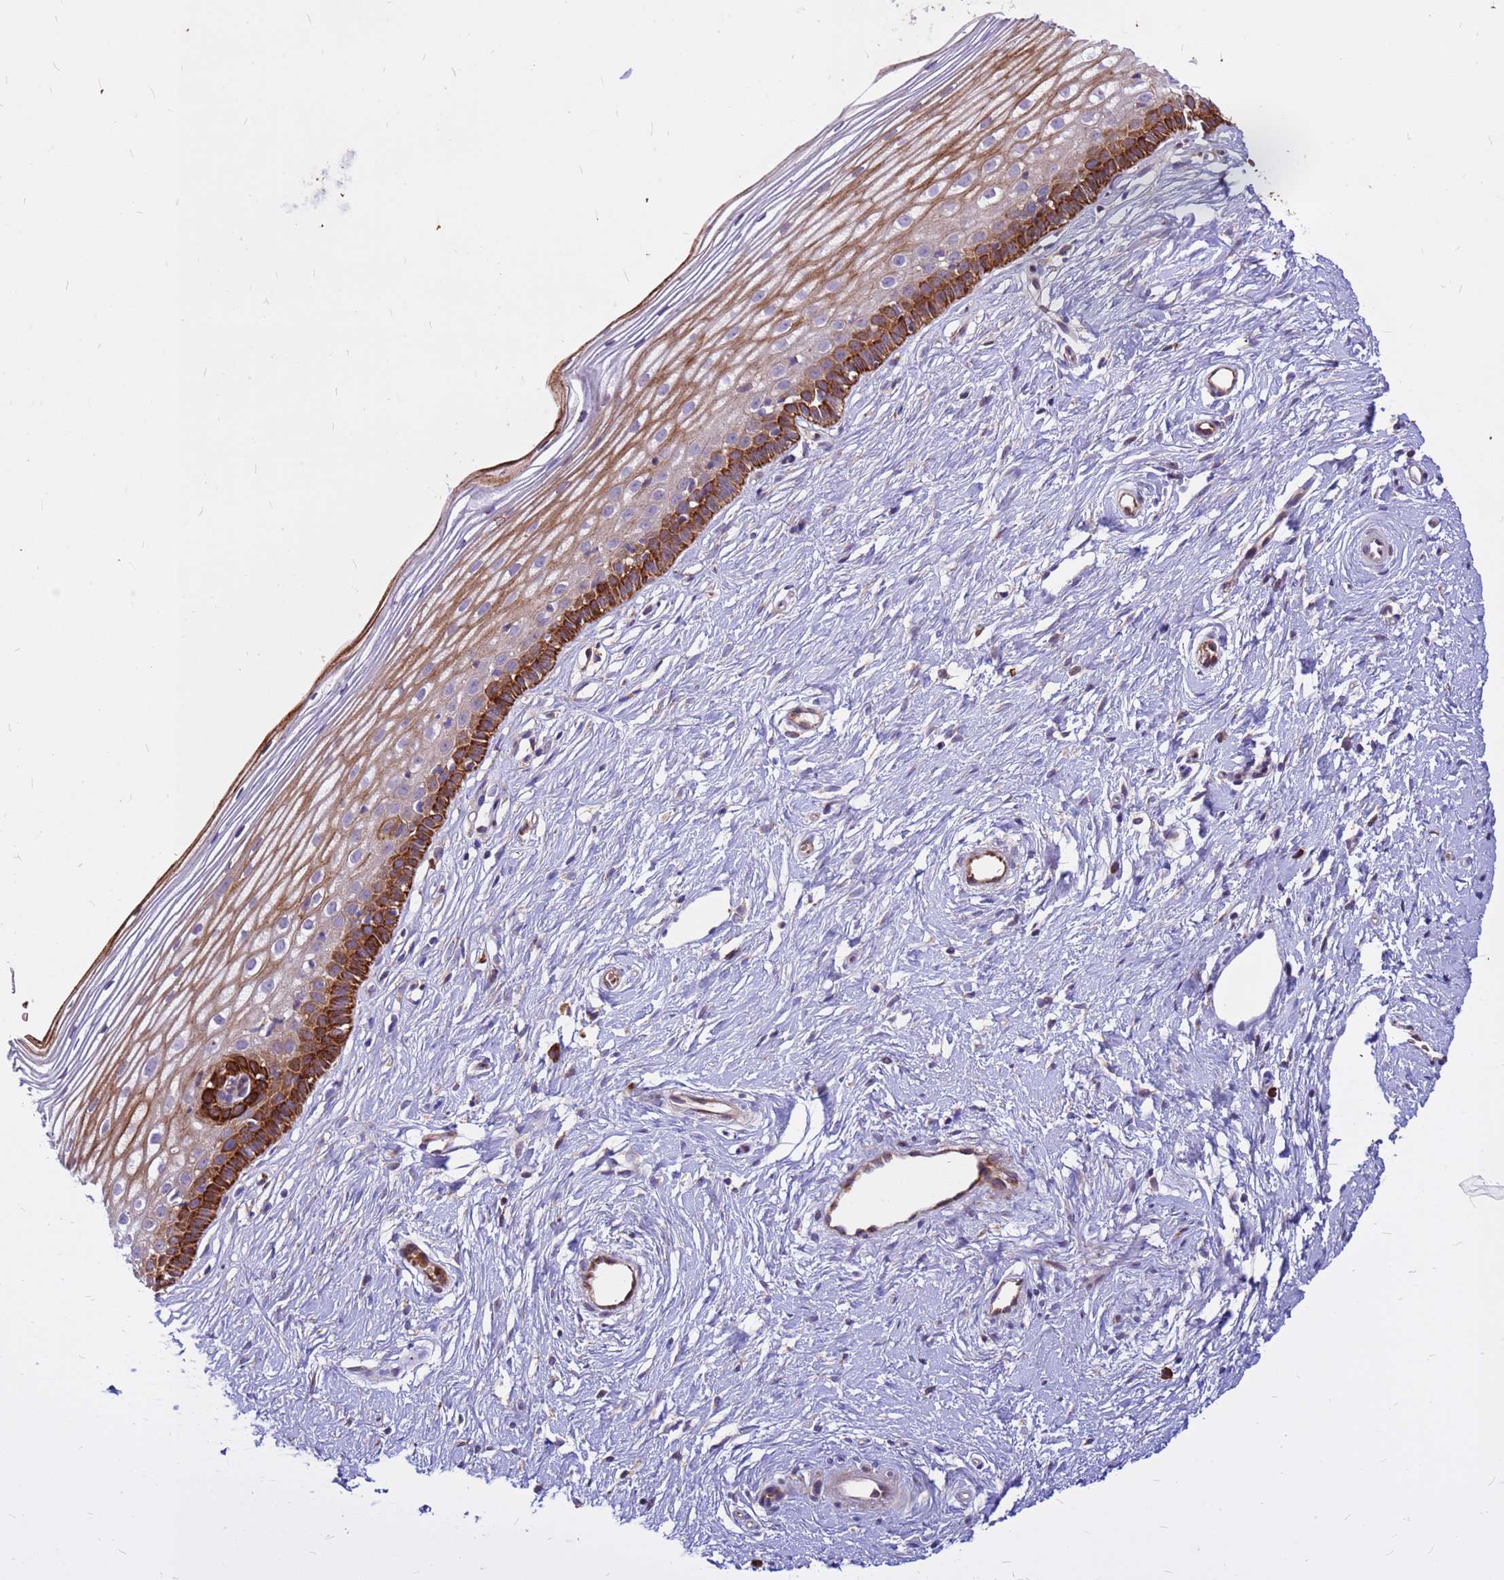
{"staining": {"intensity": "moderate", "quantity": "<25%", "location": "cytoplasmic/membranous"}, "tissue": "cervix", "cell_type": "Glandular cells", "image_type": "normal", "snomed": [{"axis": "morphology", "description": "Normal tissue, NOS"}, {"axis": "topography", "description": "Cervix"}], "caption": "About <25% of glandular cells in unremarkable cervix demonstrate moderate cytoplasmic/membranous protein expression as visualized by brown immunohistochemical staining.", "gene": "ZNF669", "patient": {"sex": "female", "age": 40}}